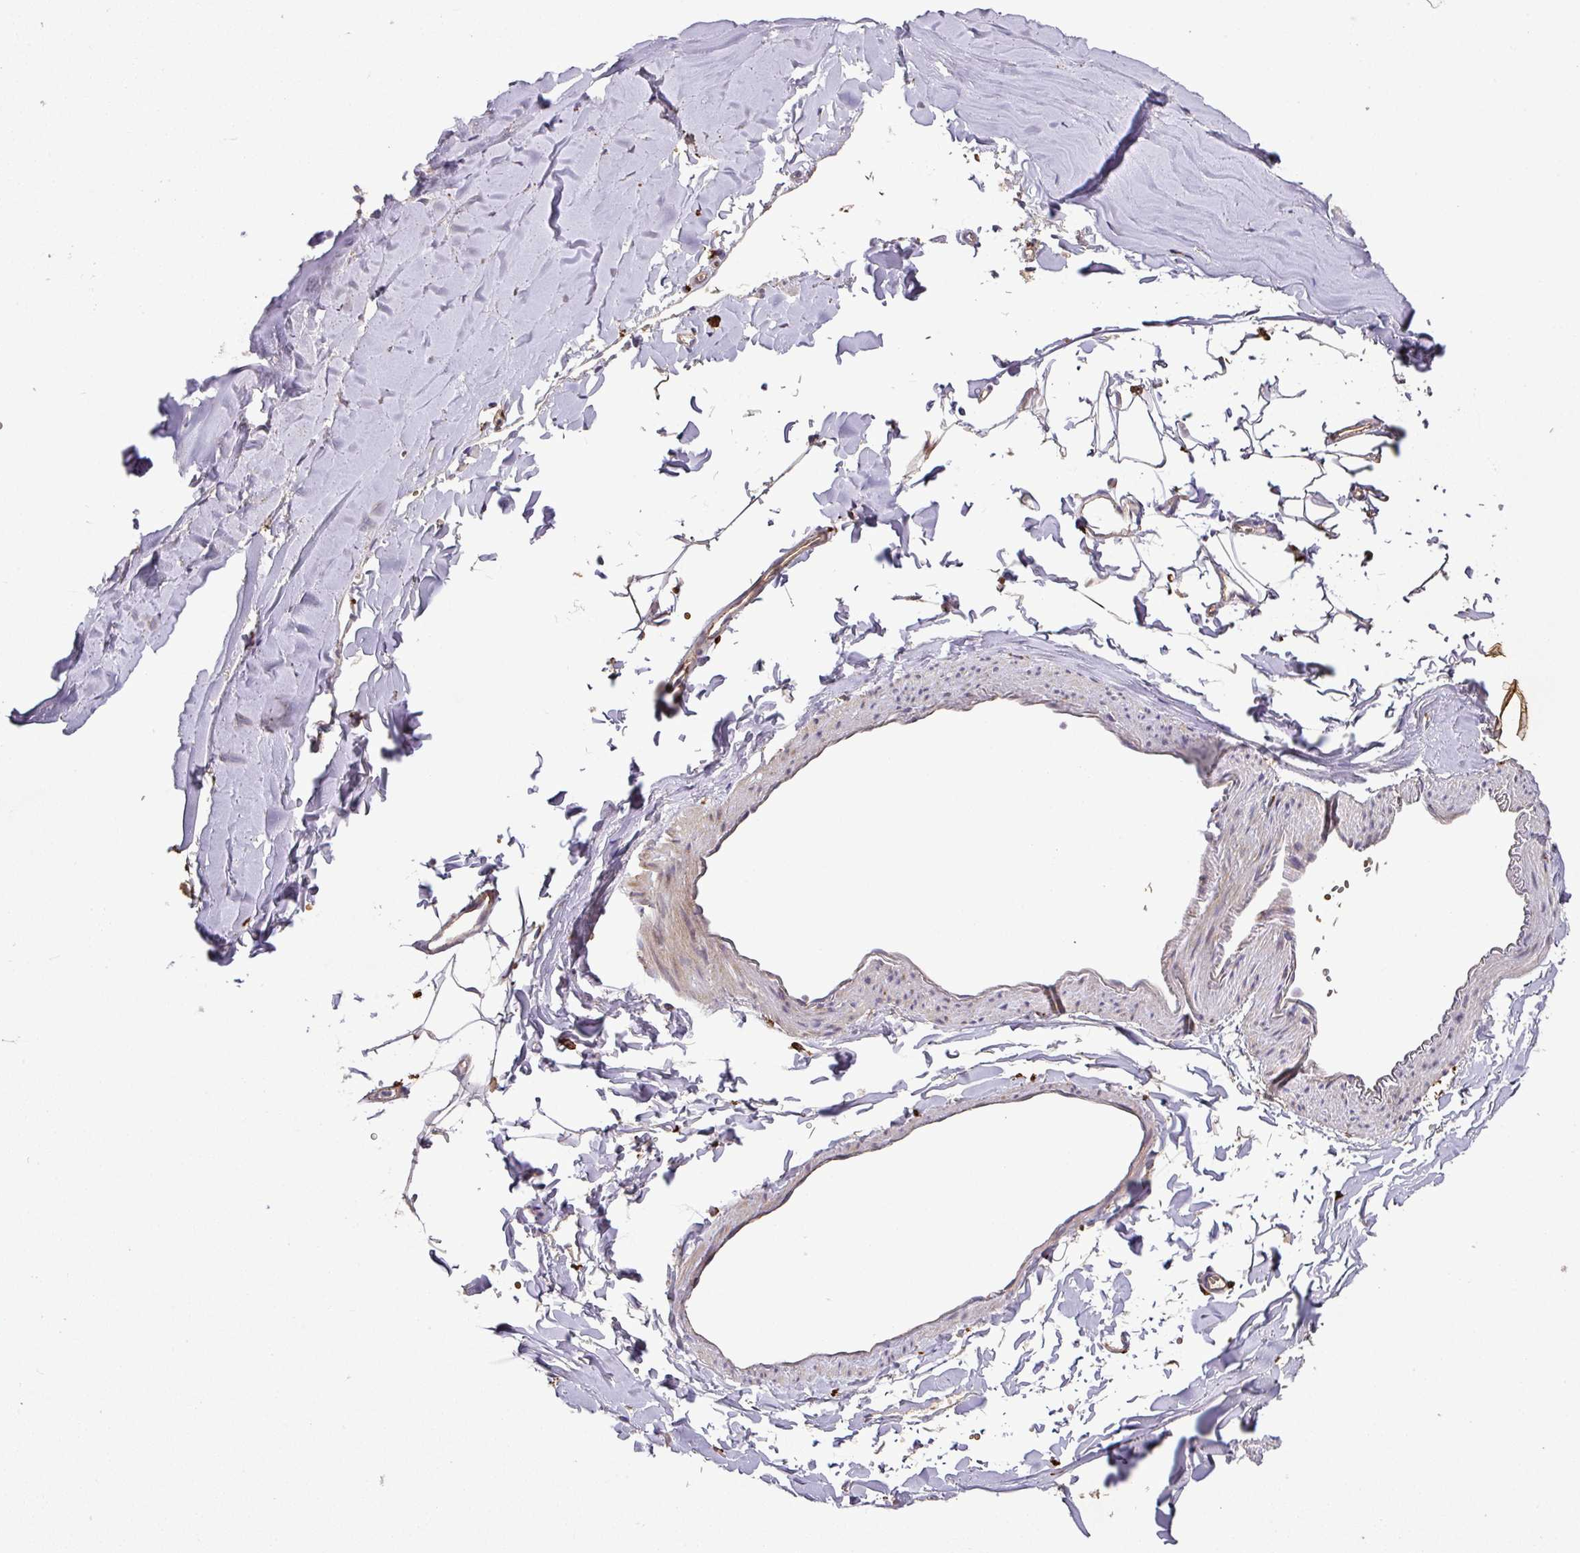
{"staining": {"intensity": "negative", "quantity": "none", "location": "none"}, "tissue": "adipose tissue", "cell_type": "Adipocytes", "image_type": "normal", "snomed": [{"axis": "morphology", "description": "Normal tissue, NOS"}, {"axis": "topography", "description": "Cartilage tissue"}, {"axis": "topography", "description": "Bronchus"}, {"axis": "topography", "description": "Peripheral nerve tissue"}], "caption": "The immunohistochemistry (IHC) micrograph has no significant staining in adipocytes of adipose tissue. The staining is performed using DAB brown chromogen with nuclei counter-stained in using hematoxylin.", "gene": "ZNF513", "patient": {"sex": "female", "age": 59}}